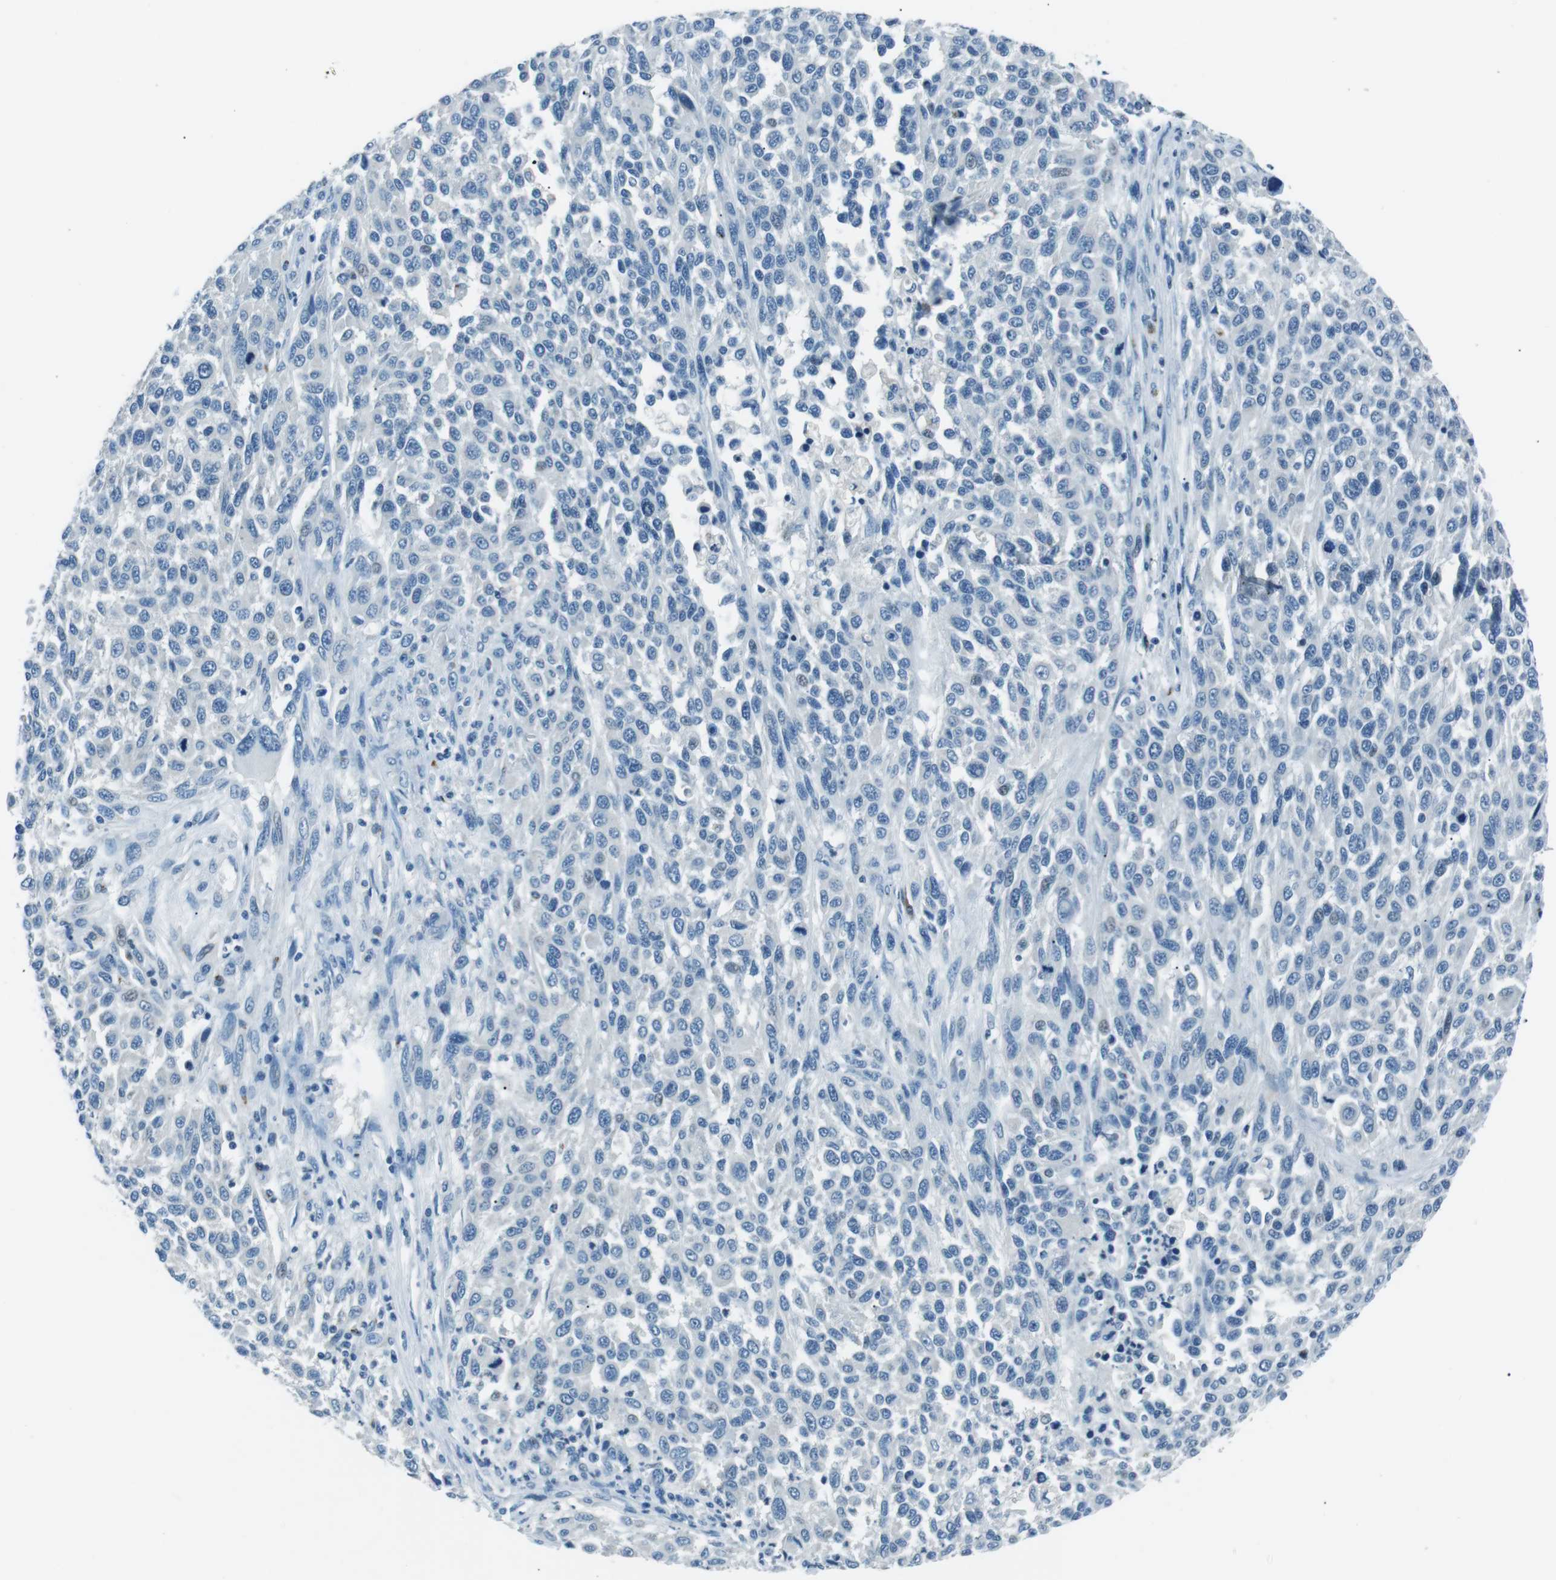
{"staining": {"intensity": "negative", "quantity": "none", "location": "none"}, "tissue": "melanoma", "cell_type": "Tumor cells", "image_type": "cancer", "snomed": [{"axis": "morphology", "description": "Malignant melanoma, Metastatic site"}, {"axis": "topography", "description": "Lymph node"}], "caption": "Histopathology image shows no protein positivity in tumor cells of melanoma tissue.", "gene": "ST6GAL1", "patient": {"sex": "male", "age": 61}}